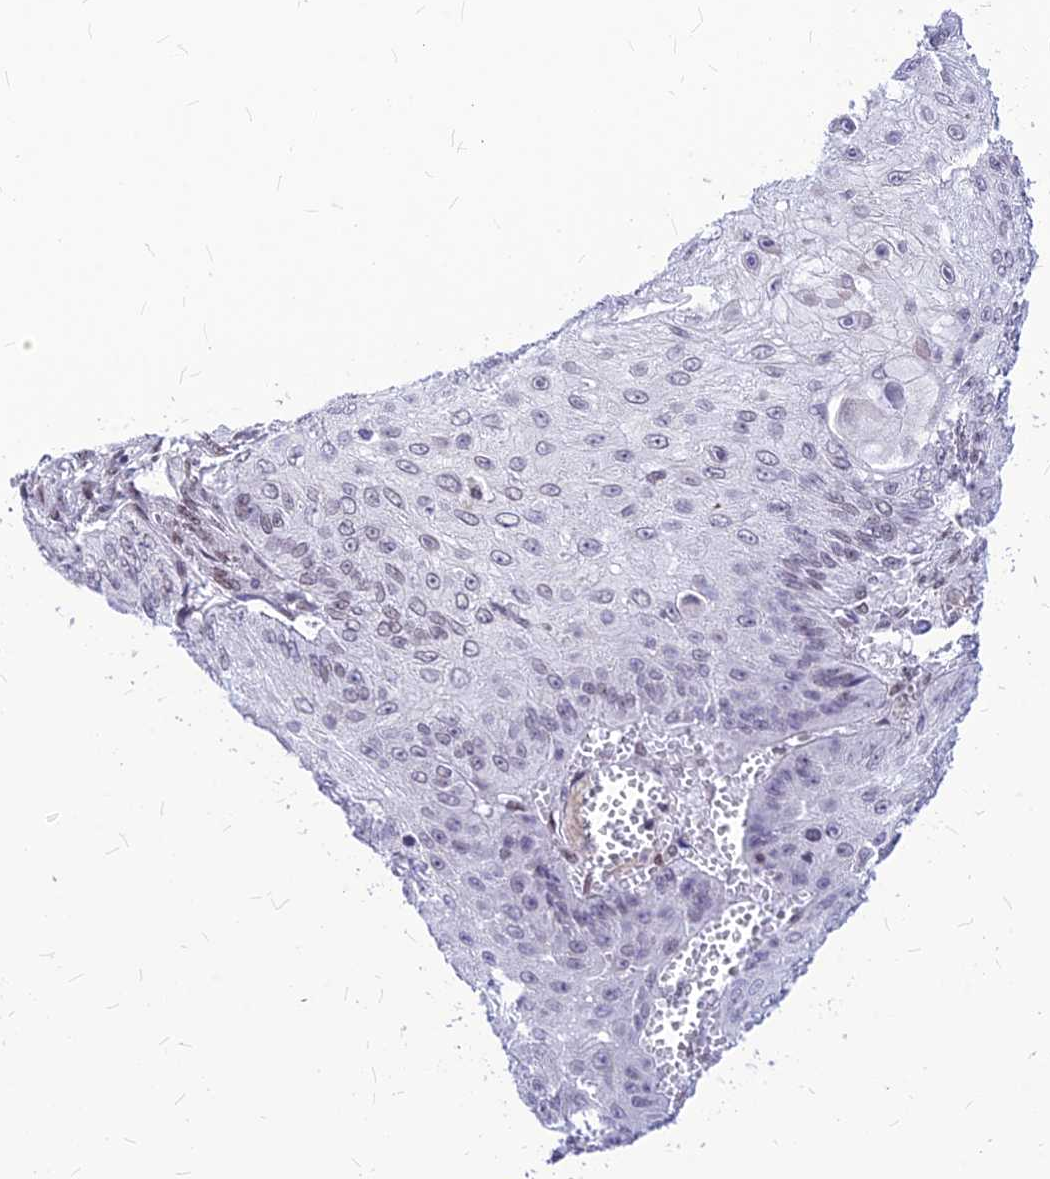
{"staining": {"intensity": "weak", "quantity": "<25%", "location": "nuclear"}, "tissue": "skin cancer", "cell_type": "Tumor cells", "image_type": "cancer", "snomed": [{"axis": "morphology", "description": "Squamous cell carcinoma, NOS"}, {"axis": "topography", "description": "Skin"}], "caption": "An IHC image of skin cancer is shown. There is no staining in tumor cells of skin cancer.", "gene": "KCTD13", "patient": {"sex": "male", "age": 70}}